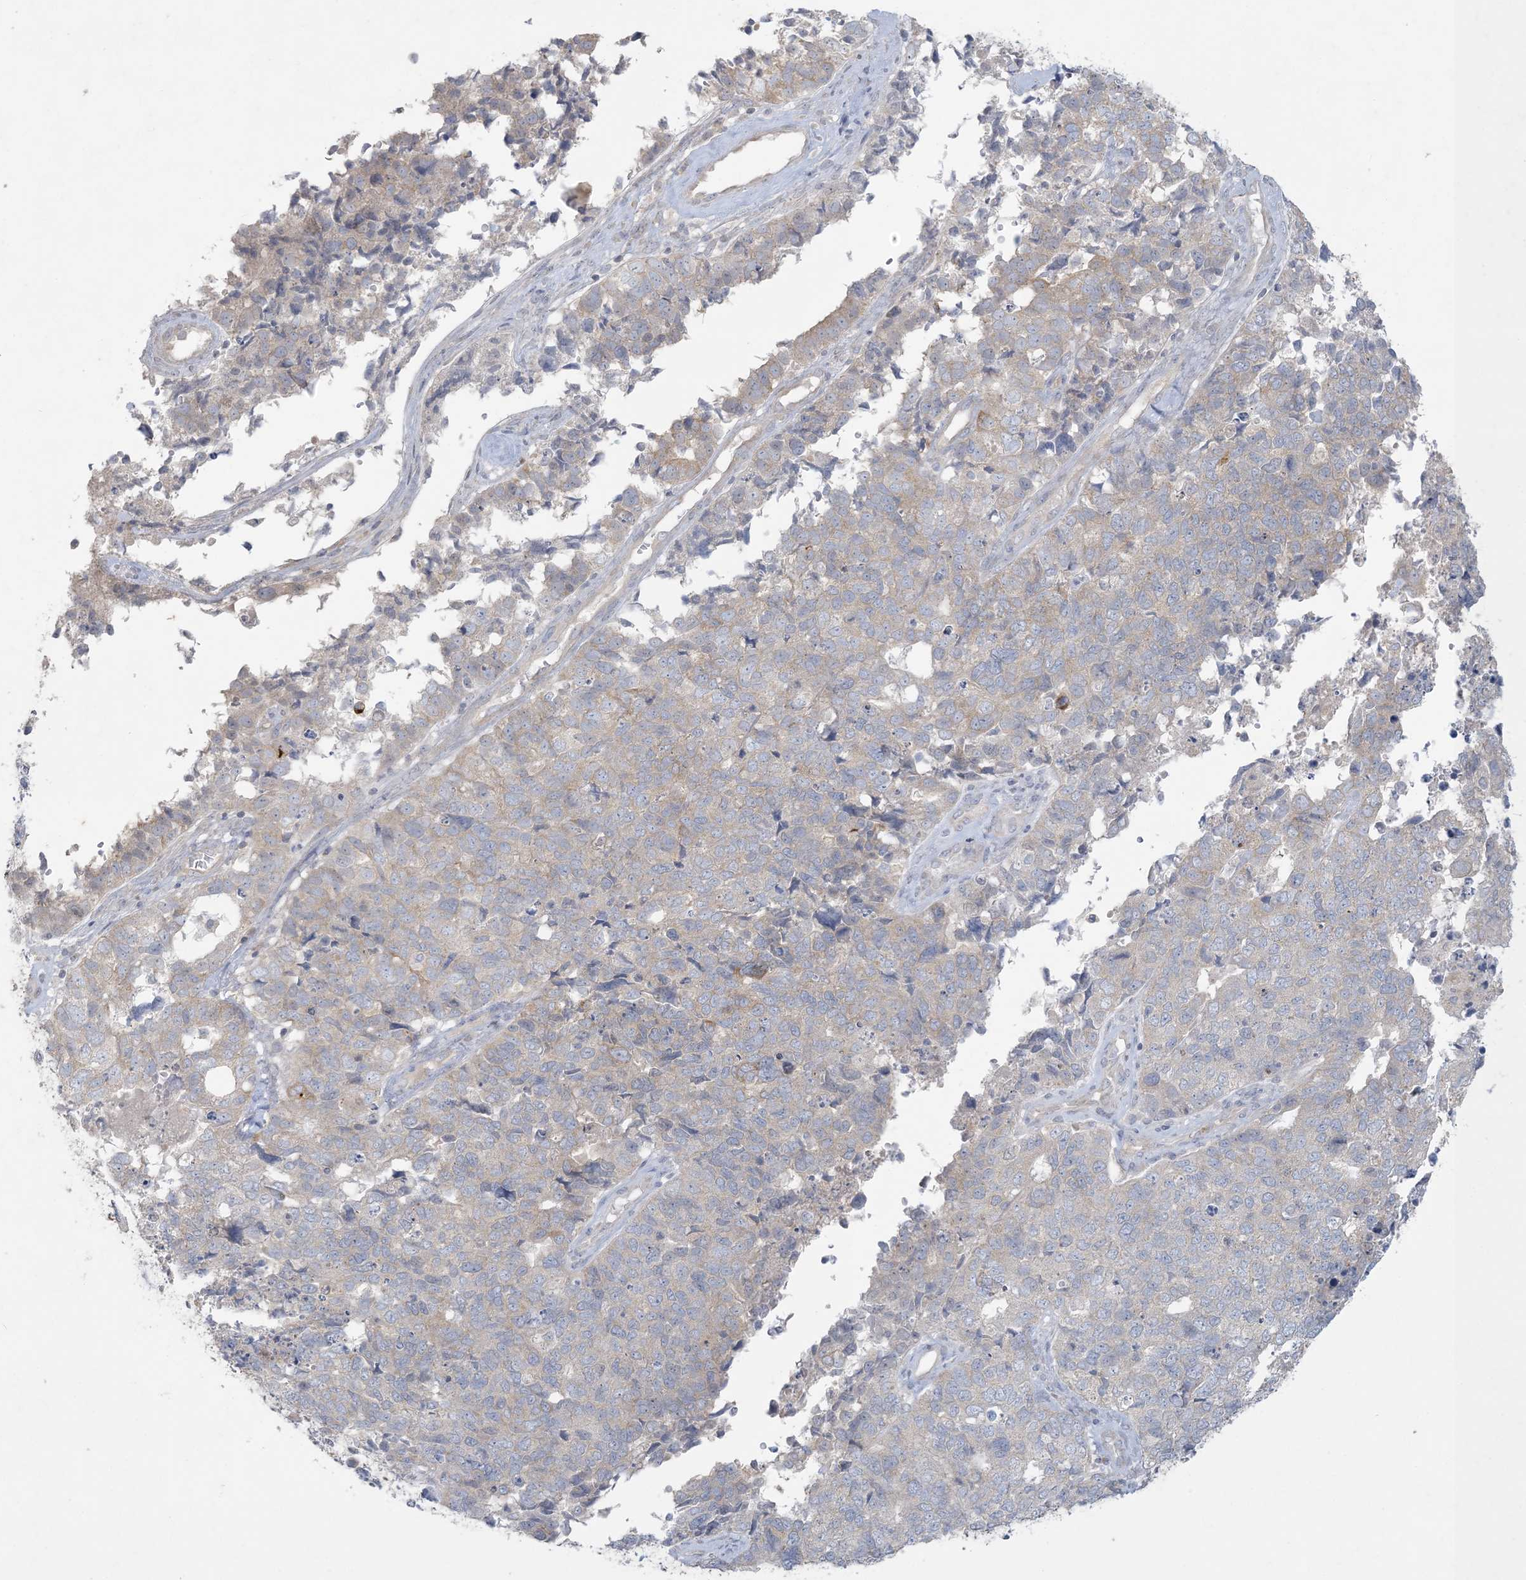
{"staining": {"intensity": "negative", "quantity": "none", "location": "none"}, "tissue": "cervical cancer", "cell_type": "Tumor cells", "image_type": "cancer", "snomed": [{"axis": "morphology", "description": "Squamous cell carcinoma, NOS"}, {"axis": "topography", "description": "Cervix"}], "caption": "The image shows no staining of tumor cells in squamous cell carcinoma (cervical).", "gene": "KIF3A", "patient": {"sex": "female", "age": 63}}